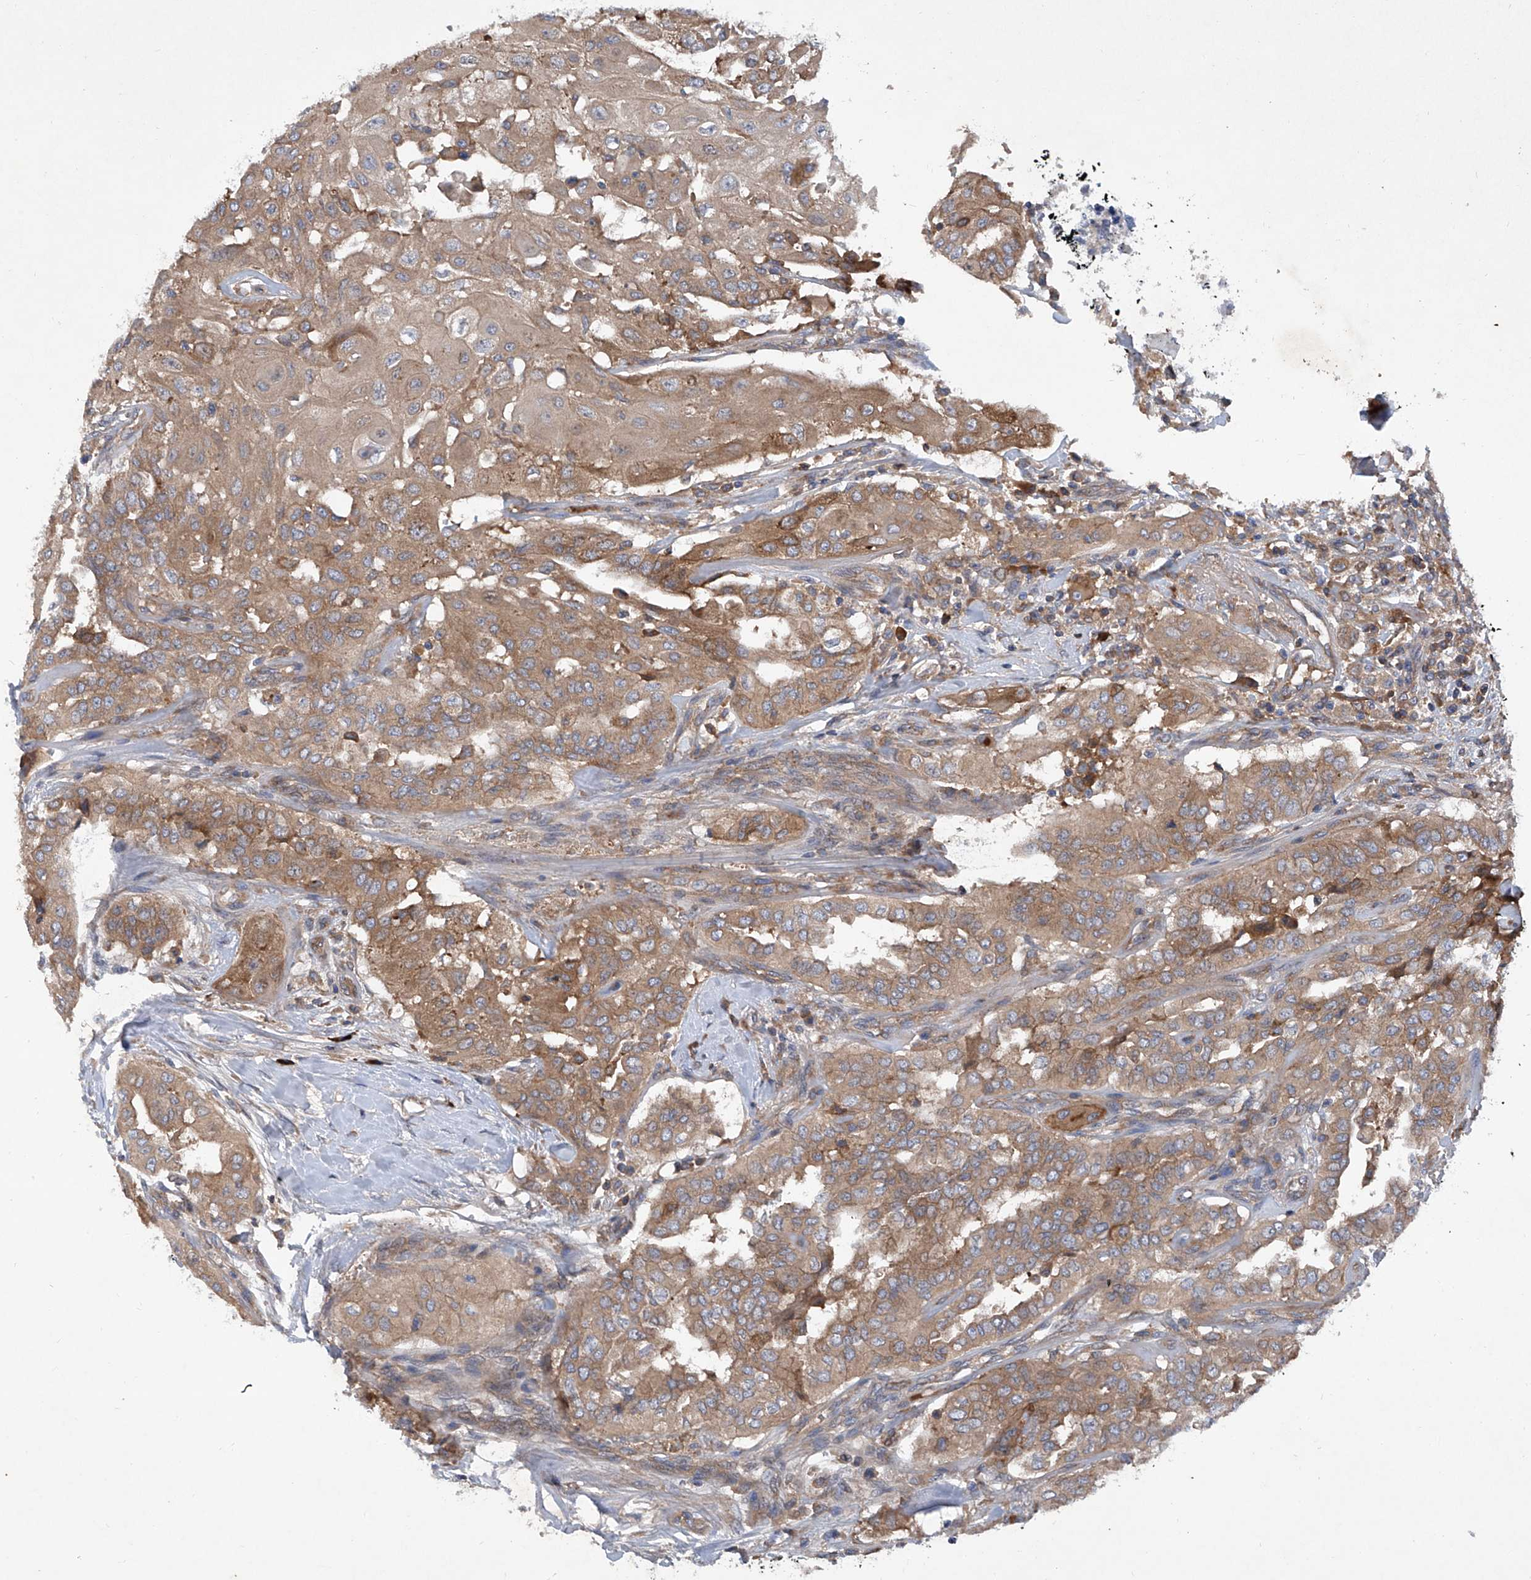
{"staining": {"intensity": "moderate", "quantity": ">75%", "location": "cytoplasmic/membranous"}, "tissue": "thyroid cancer", "cell_type": "Tumor cells", "image_type": "cancer", "snomed": [{"axis": "morphology", "description": "Papillary adenocarcinoma, NOS"}, {"axis": "topography", "description": "Thyroid gland"}], "caption": "A photomicrograph showing moderate cytoplasmic/membranous staining in about >75% of tumor cells in thyroid cancer, as visualized by brown immunohistochemical staining.", "gene": "ASCC3", "patient": {"sex": "female", "age": 59}}